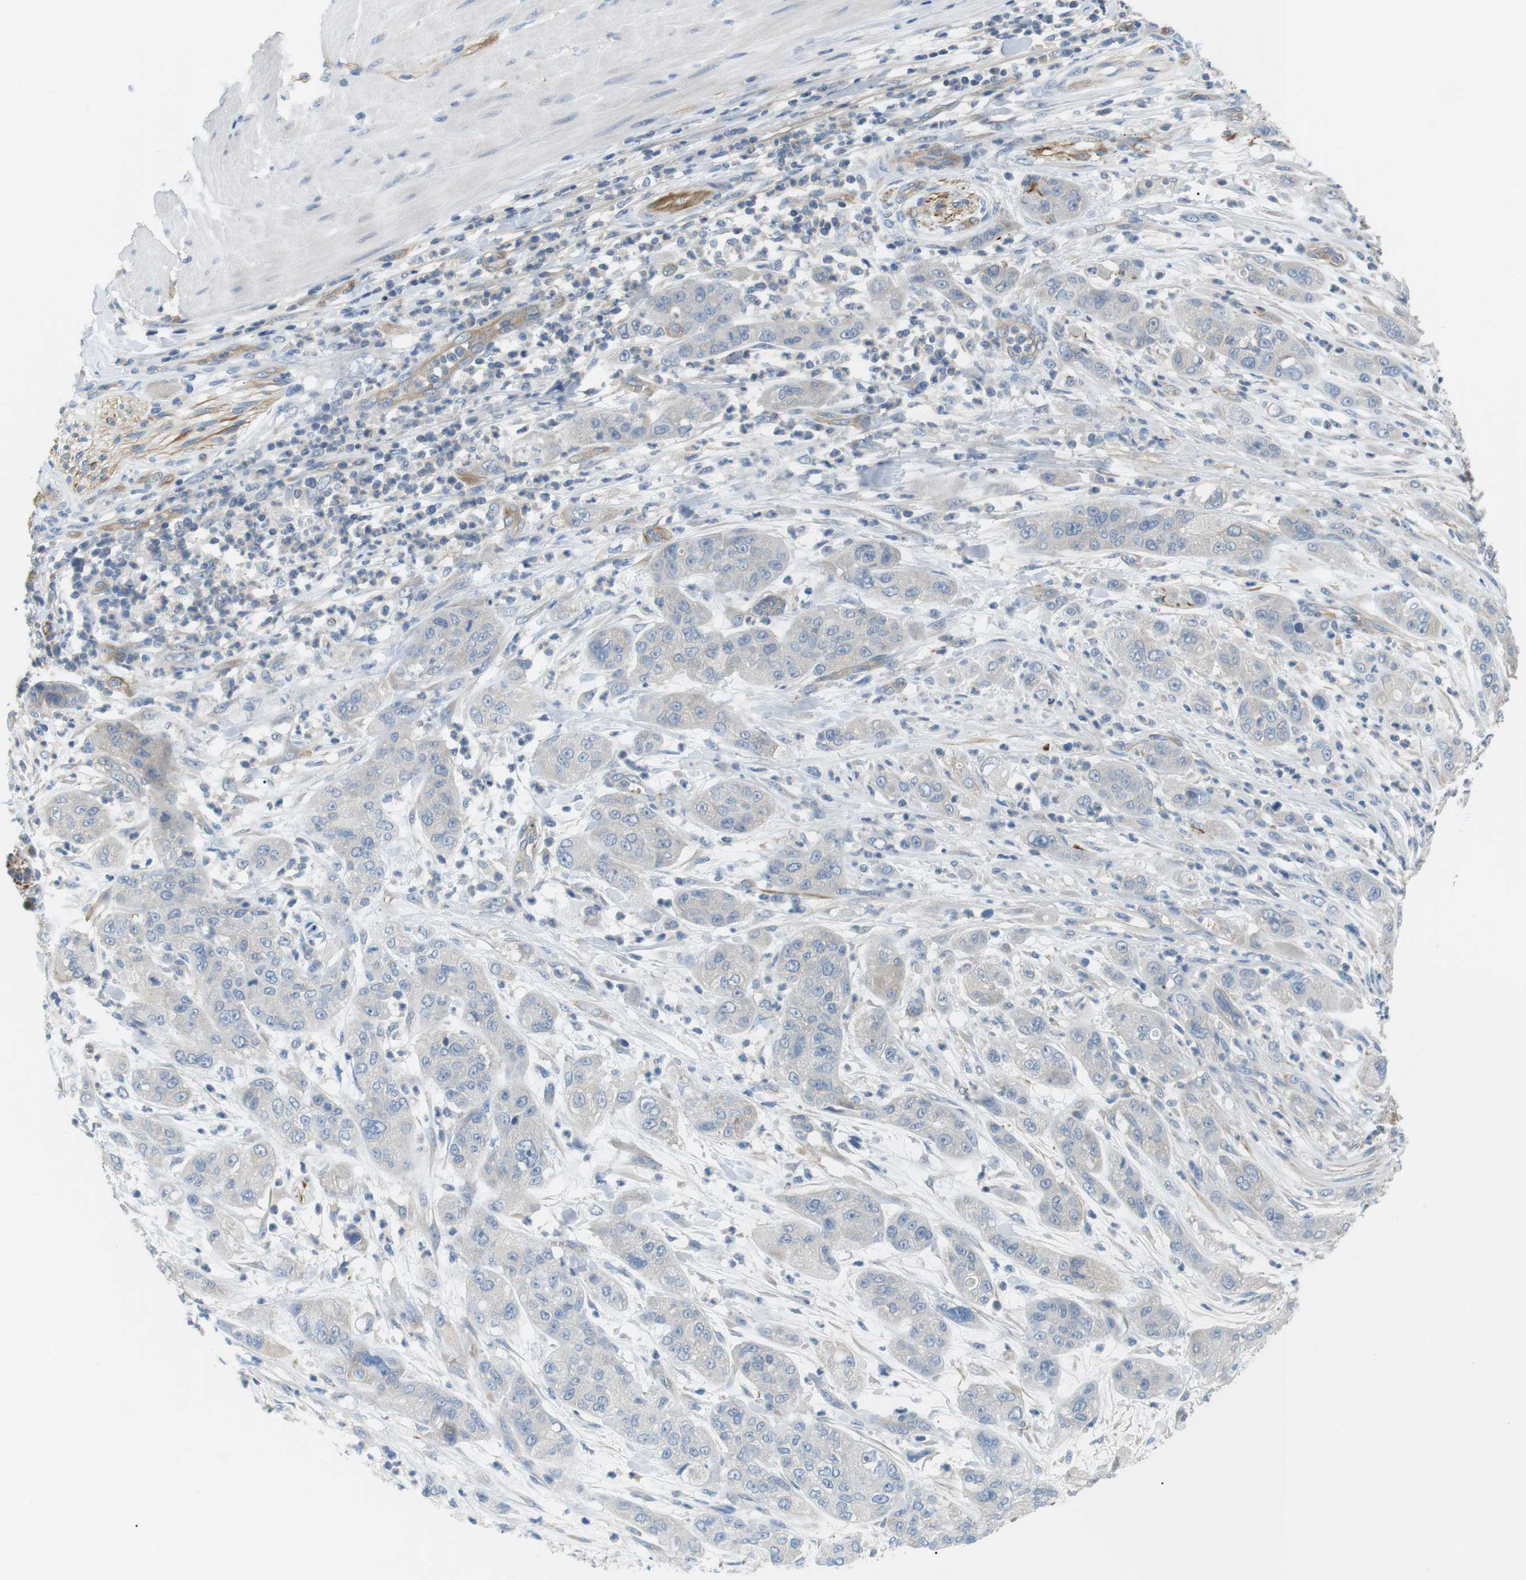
{"staining": {"intensity": "weak", "quantity": "<25%", "location": "cytoplasmic/membranous"}, "tissue": "pancreatic cancer", "cell_type": "Tumor cells", "image_type": "cancer", "snomed": [{"axis": "morphology", "description": "Adenocarcinoma, NOS"}, {"axis": "topography", "description": "Pancreas"}], "caption": "Tumor cells are negative for brown protein staining in pancreatic adenocarcinoma. (DAB (3,3'-diaminobenzidine) immunohistochemistry visualized using brightfield microscopy, high magnification).", "gene": "ADCY10", "patient": {"sex": "female", "age": 78}}